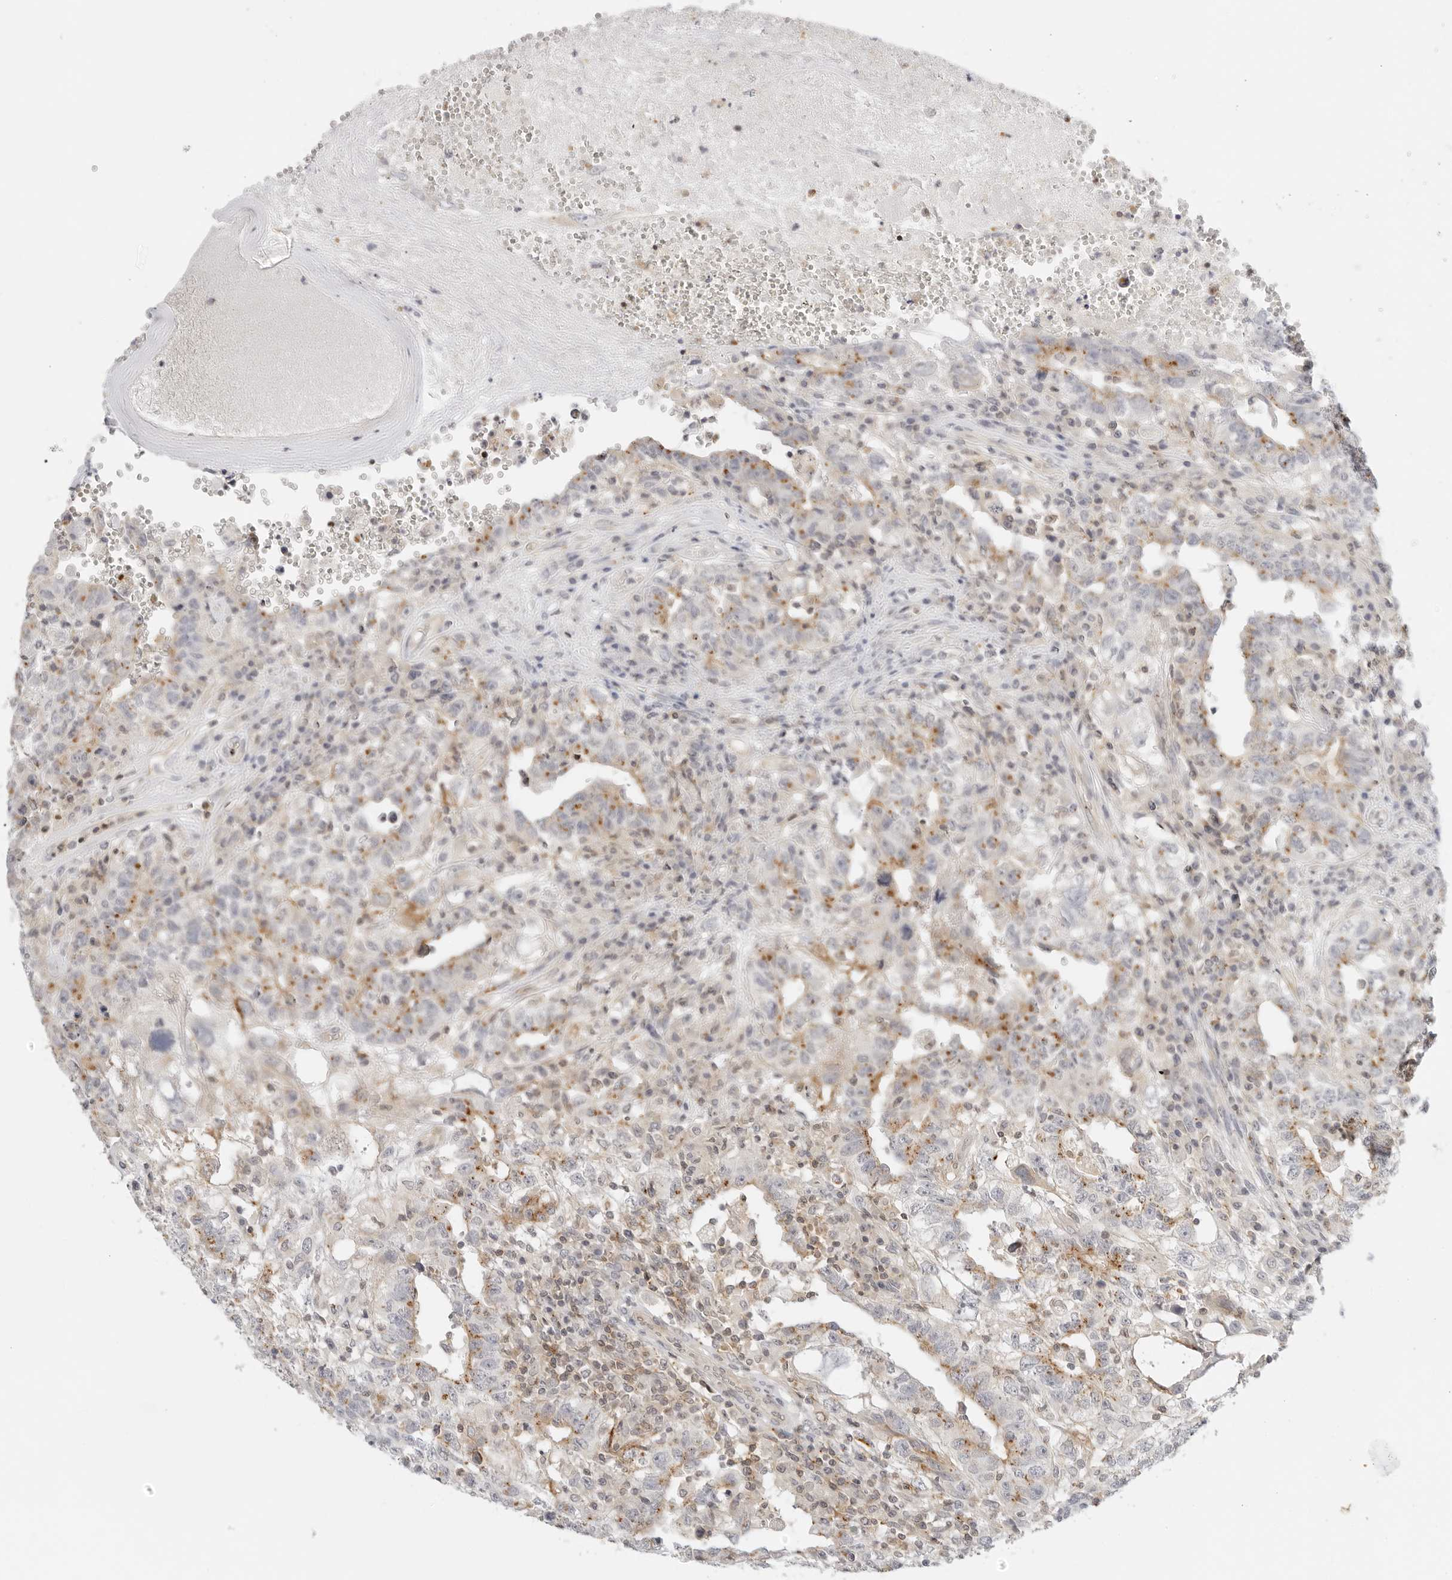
{"staining": {"intensity": "moderate", "quantity": "<25%", "location": "cytoplasmic/membranous"}, "tissue": "testis cancer", "cell_type": "Tumor cells", "image_type": "cancer", "snomed": [{"axis": "morphology", "description": "Carcinoma, Embryonal, NOS"}, {"axis": "topography", "description": "Testis"}], "caption": "Moderate cytoplasmic/membranous positivity is identified in approximately <25% of tumor cells in testis embryonal carcinoma.", "gene": "OSCP1", "patient": {"sex": "male", "age": 26}}